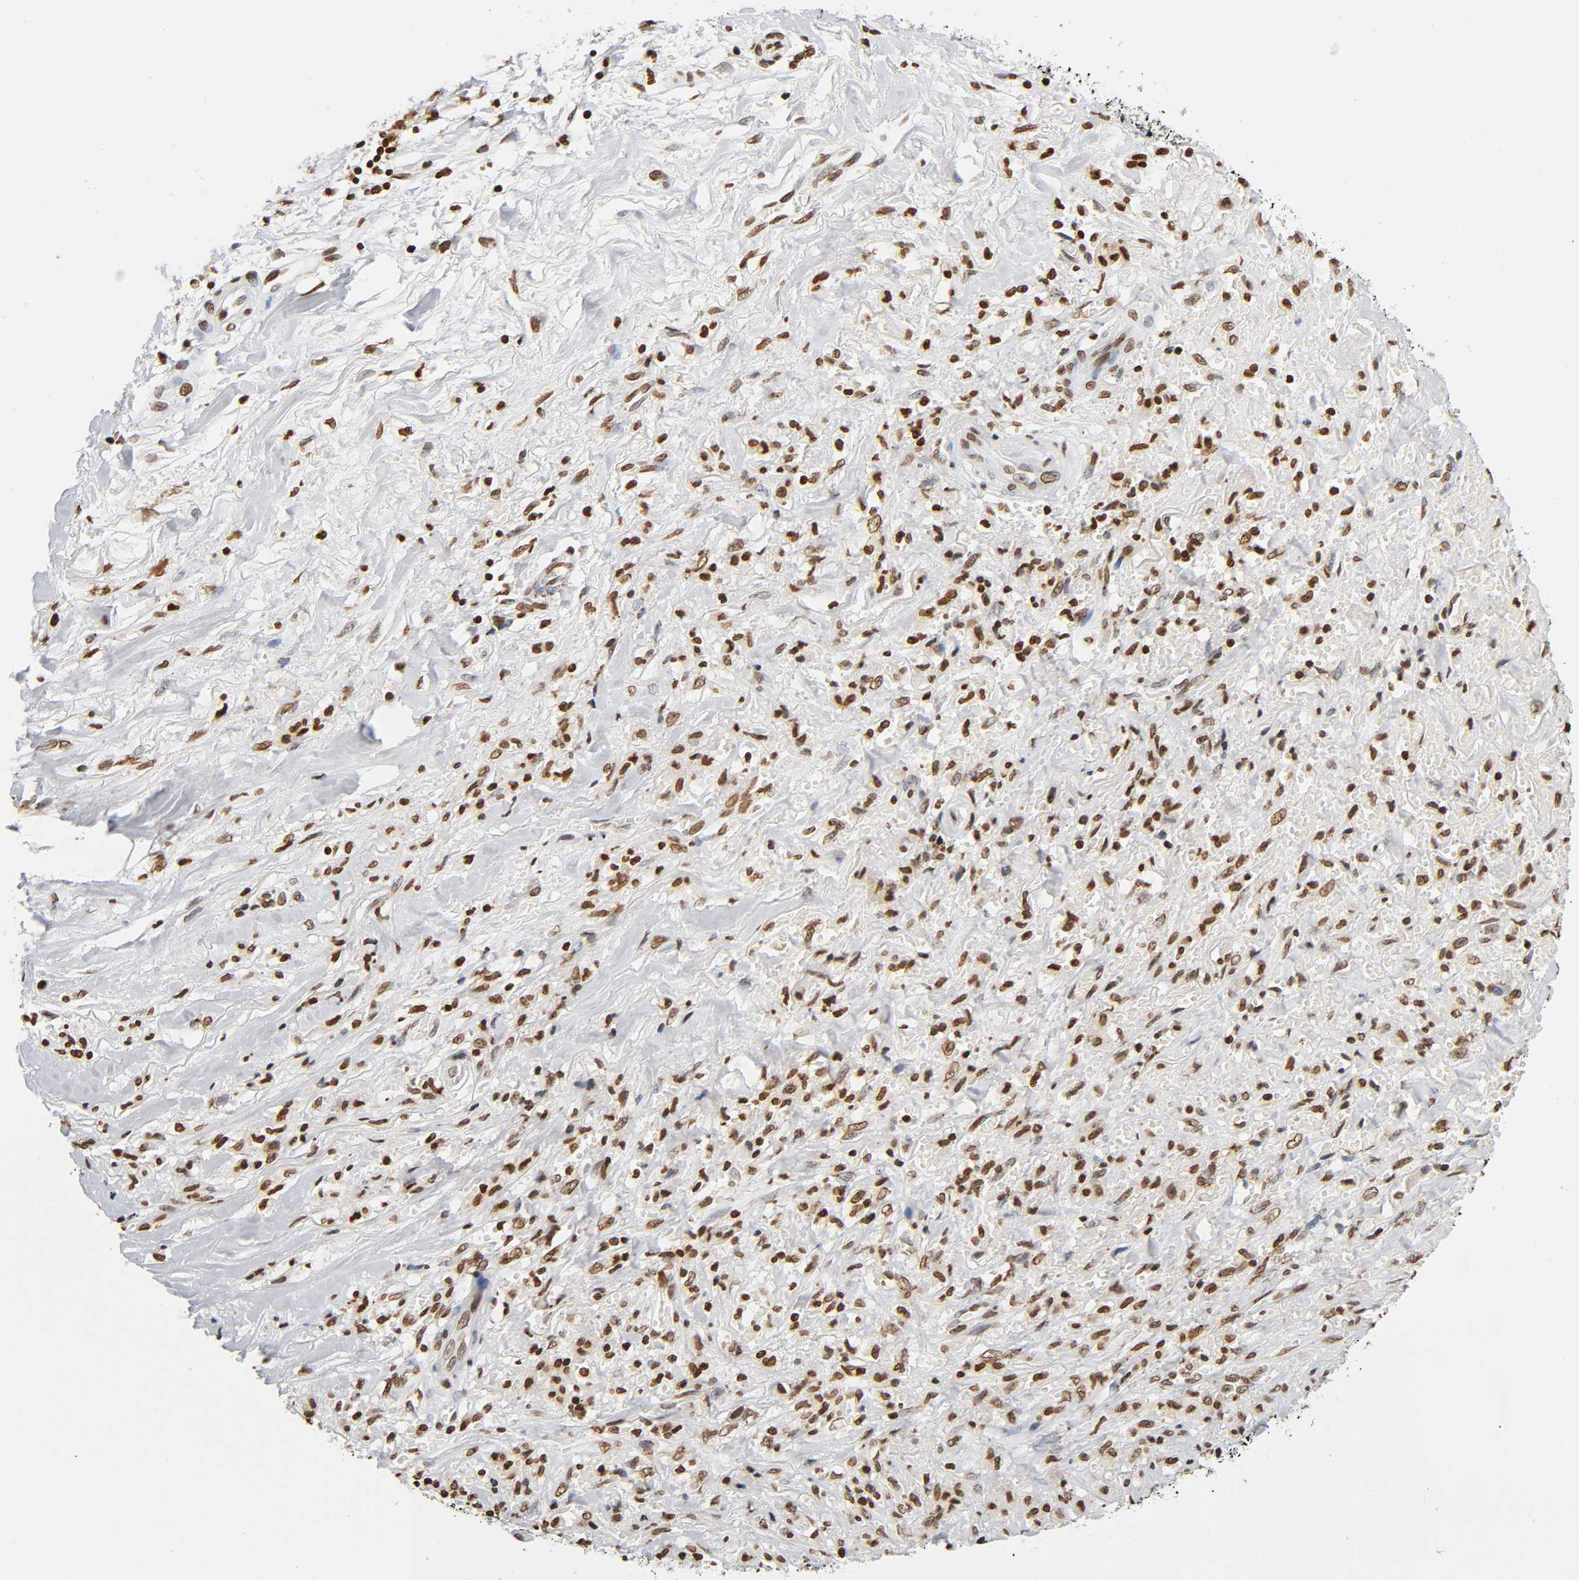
{"staining": {"intensity": "moderate", "quantity": ">75%", "location": "nuclear"}, "tissue": "liver cancer", "cell_type": "Tumor cells", "image_type": "cancer", "snomed": [{"axis": "morphology", "description": "Cholangiocarcinoma"}, {"axis": "topography", "description": "Liver"}], "caption": "Immunohistochemistry (IHC) histopathology image of human liver cancer stained for a protein (brown), which exhibits medium levels of moderate nuclear expression in about >75% of tumor cells.", "gene": "HOXA6", "patient": {"sex": "female", "age": 70}}